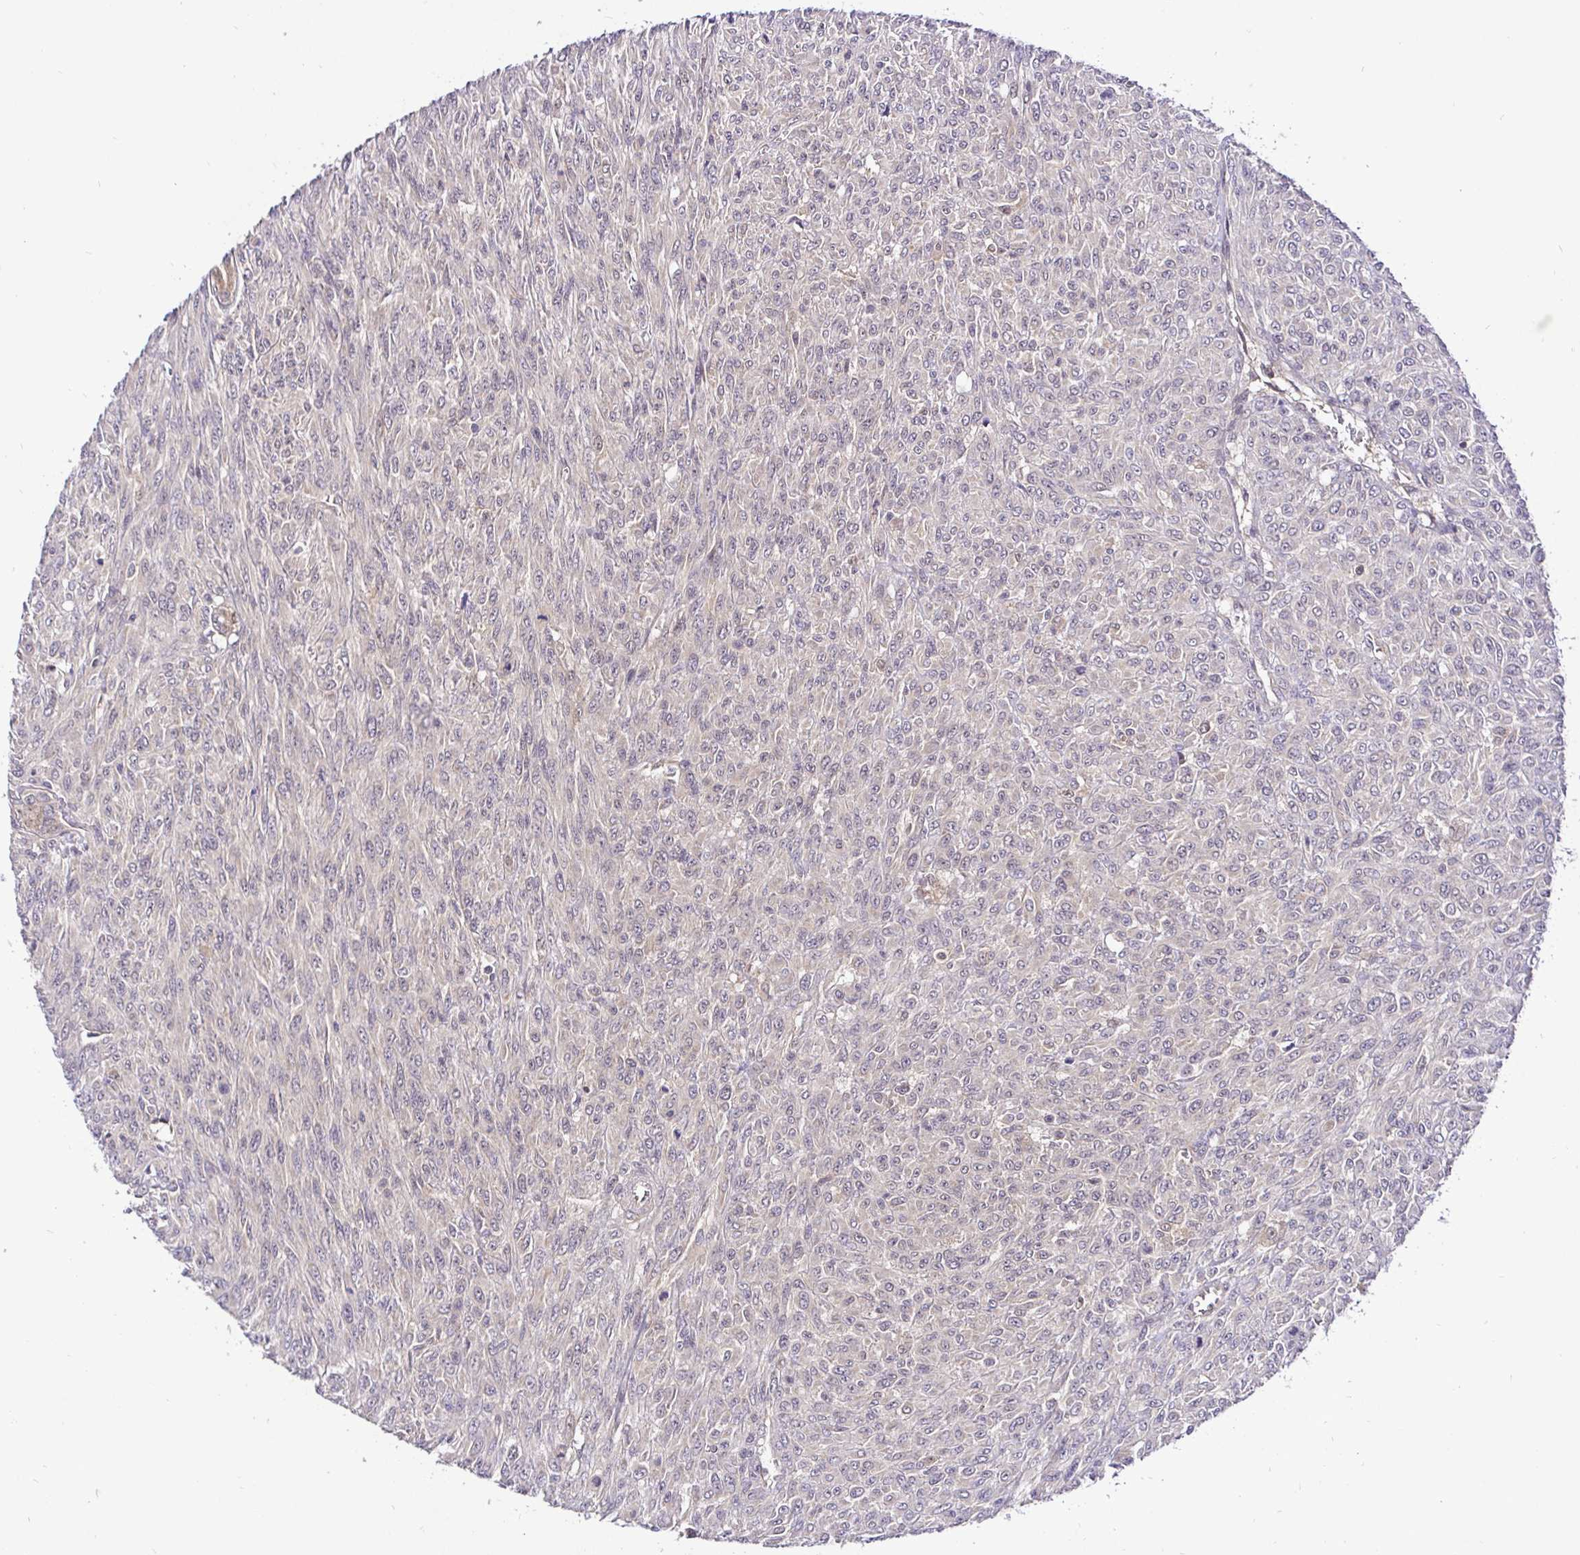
{"staining": {"intensity": "negative", "quantity": "none", "location": "none"}, "tissue": "renal cancer", "cell_type": "Tumor cells", "image_type": "cancer", "snomed": [{"axis": "morphology", "description": "Adenocarcinoma, NOS"}, {"axis": "topography", "description": "Kidney"}], "caption": "Adenocarcinoma (renal) was stained to show a protein in brown. There is no significant expression in tumor cells.", "gene": "UBE2M", "patient": {"sex": "male", "age": 58}}